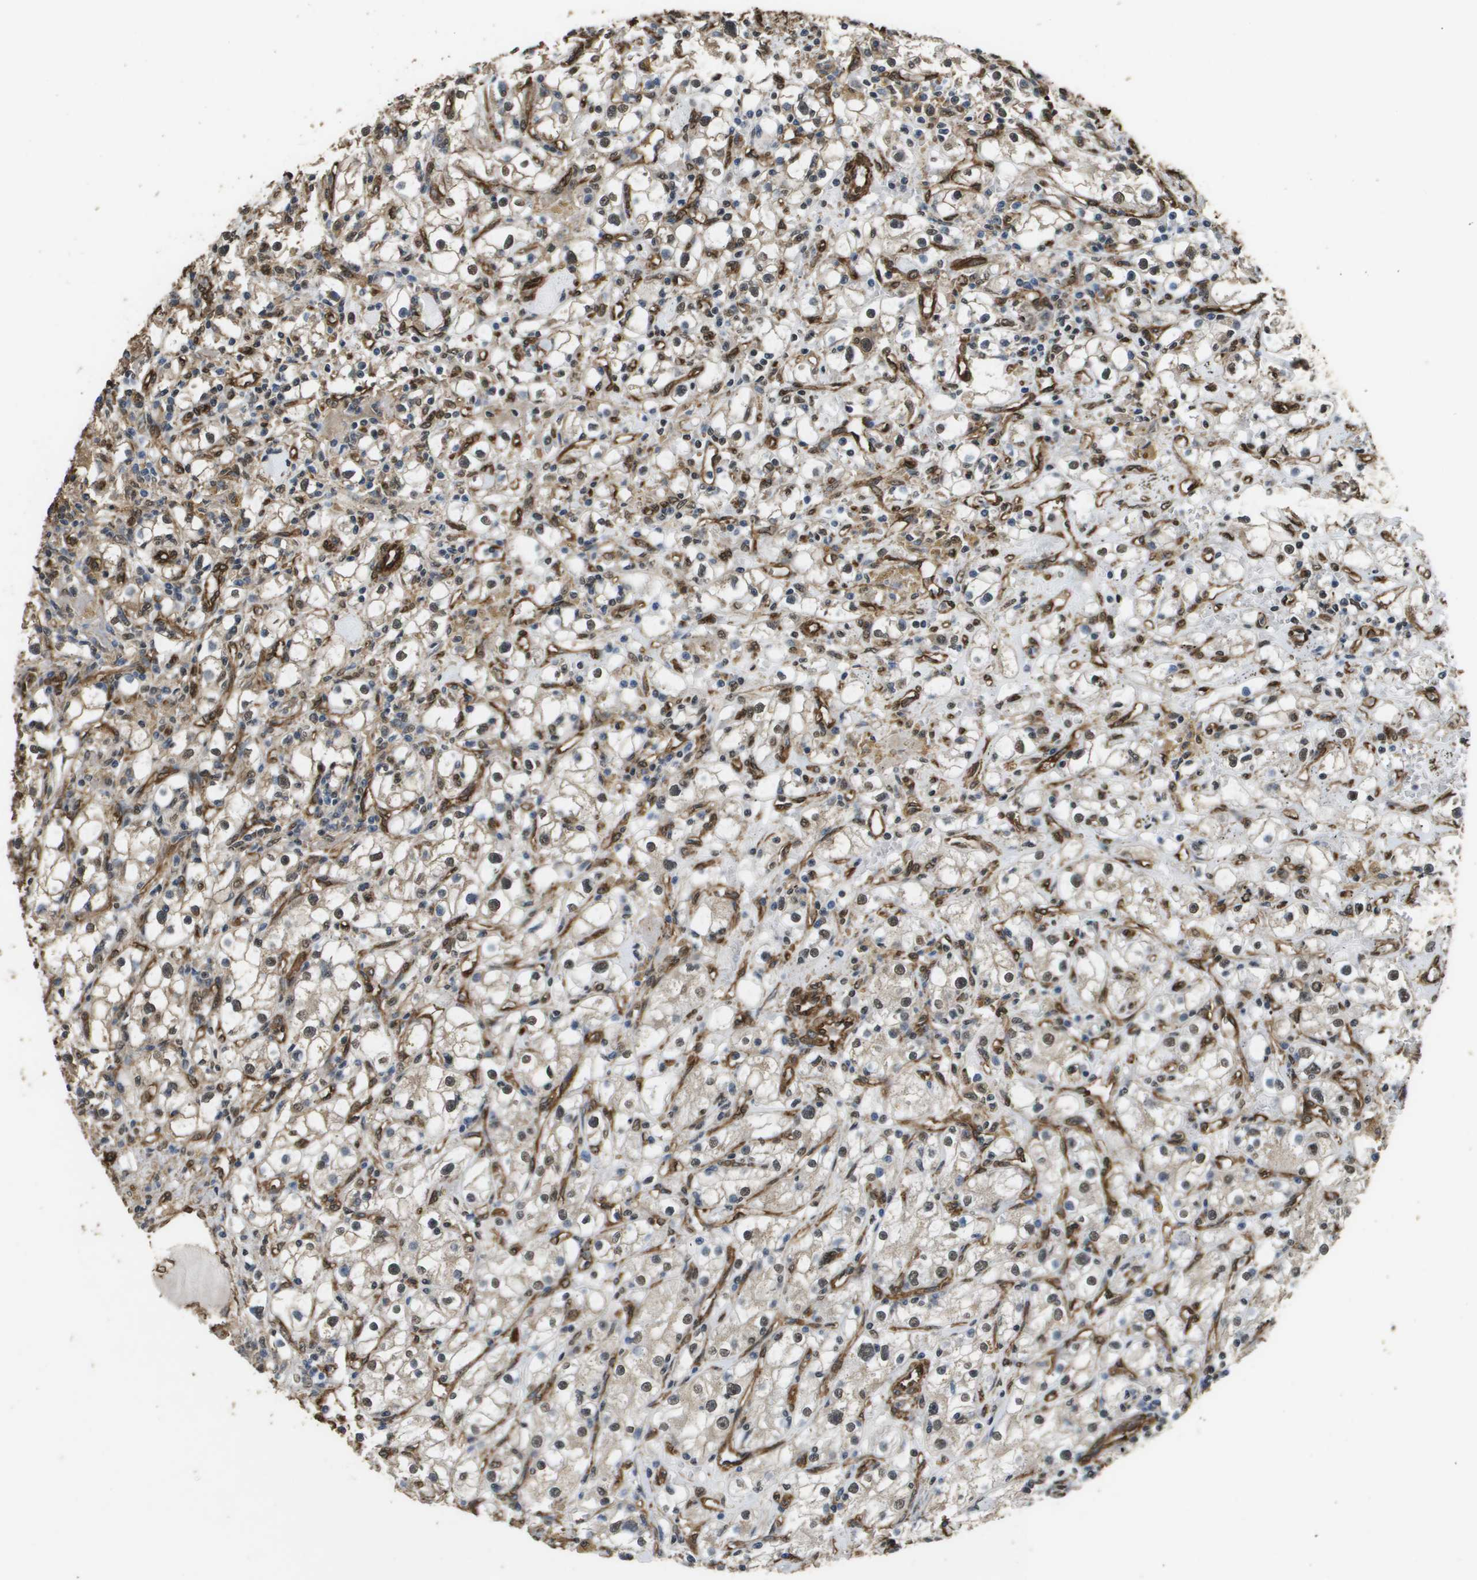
{"staining": {"intensity": "moderate", "quantity": ">75%", "location": "nuclear"}, "tissue": "renal cancer", "cell_type": "Tumor cells", "image_type": "cancer", "snomed": [{"axis": "morphology", "description": "Adenocarcinoma, NOS"}, {"axis": "topography", "description": "Kidney"}], "caption": "DAB (3,3'-diaminobenzidine) immunohistochemical staining of human adenocarcinoma (renal) shows moderate nuclear protein positivity in approximately >75% of tumor cells.", "gene": "AAMP", "patient": {"sex": "male", "age": 56}}